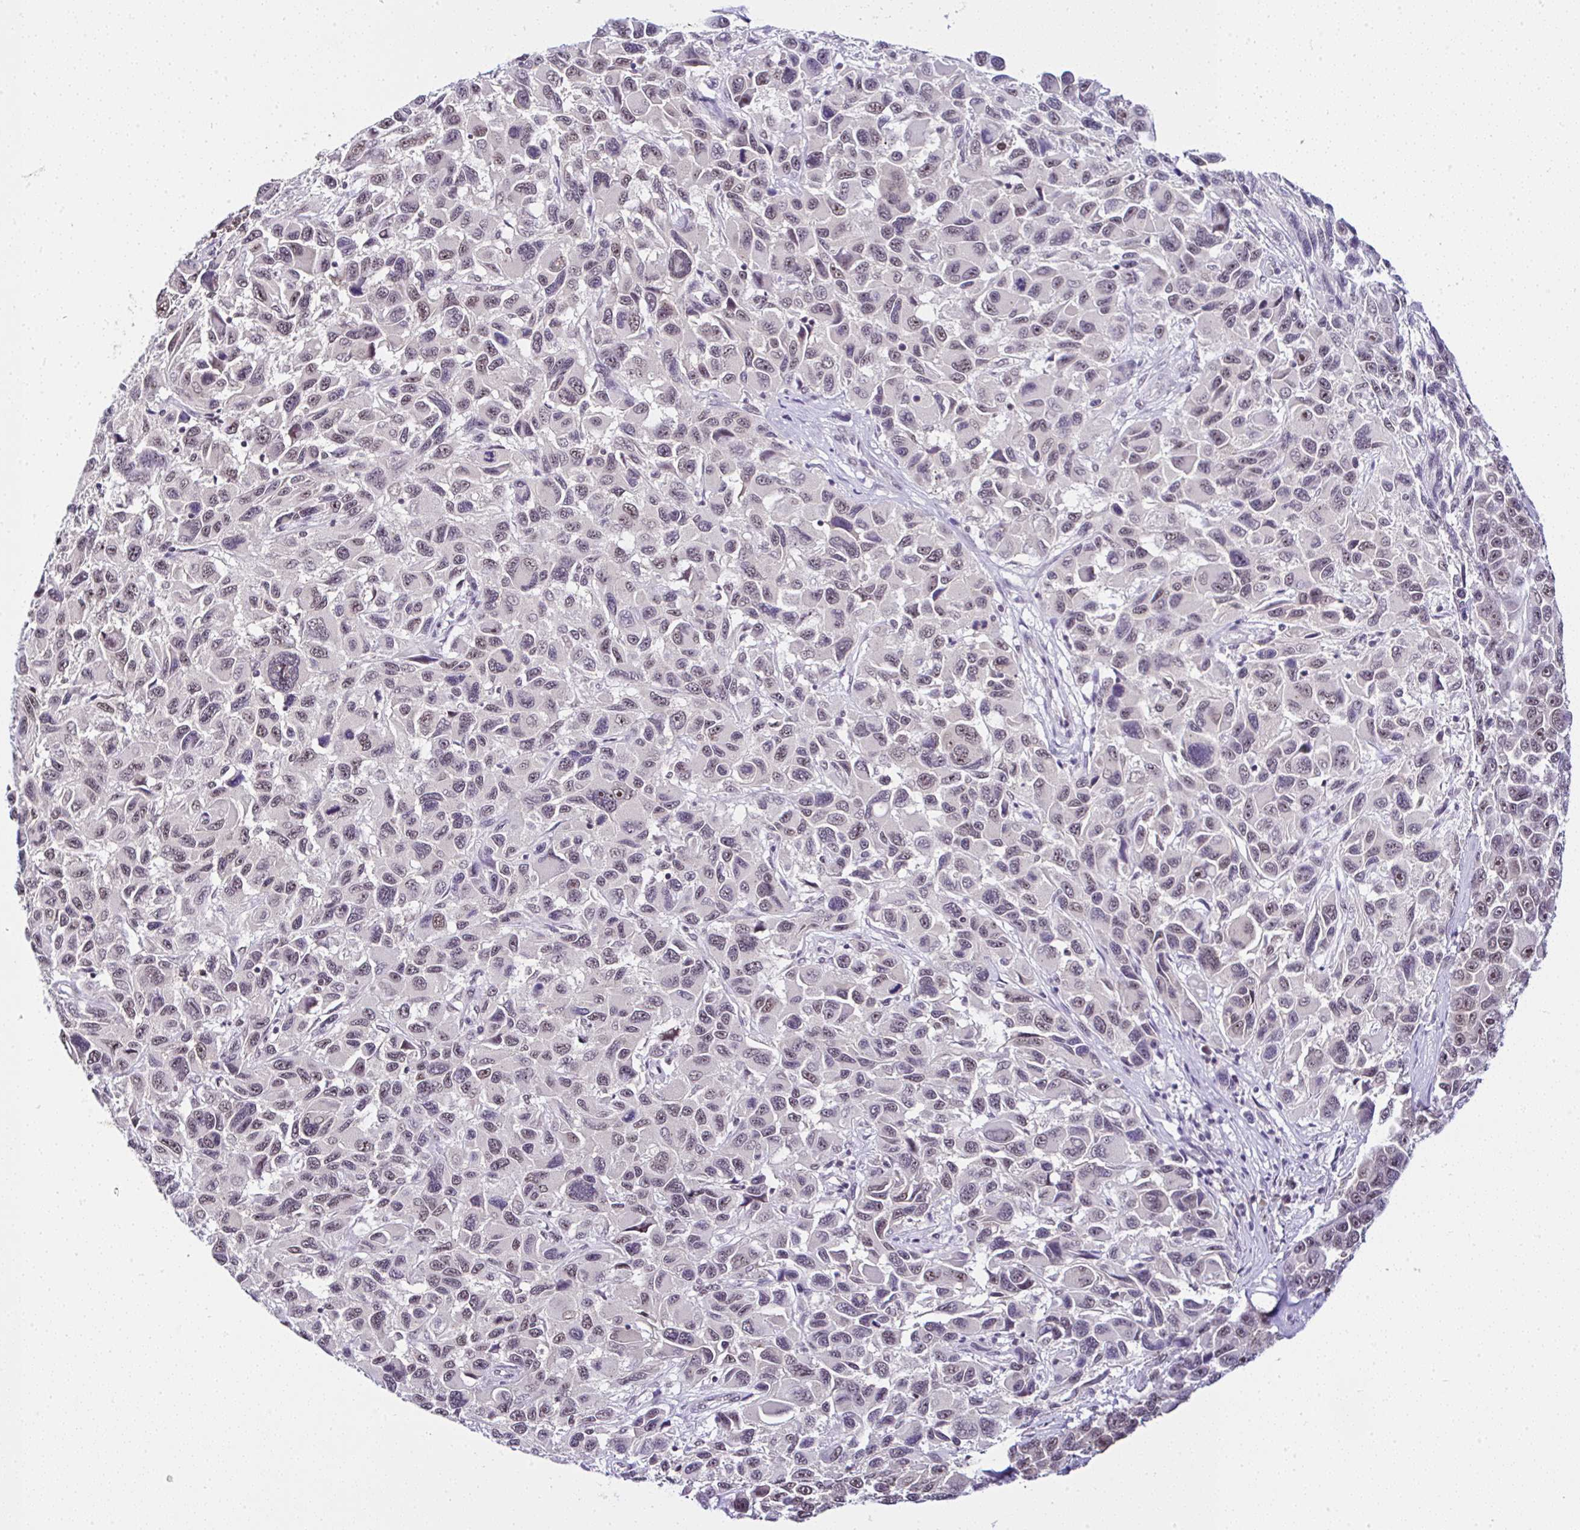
{"staining": {"intensity": "moderate", "quantity": "<25%", "location": "nuclear"}, "tissue": "melanoma", "cell_type": "Tumor cells", "image_type": "cancer", "snomed": [{"axis": "morphology", "description": "Malignant melanoma, NOS"}, {"axis": "topography", "description": "Skin"}], "caption": "Melanoma stained for a protein (brown) demonstrates moderate nuclear positive staining in approximately <25% of tumor cells.", "gene": "PTPN2", "patient": {"sex": "male", "age": 53}}